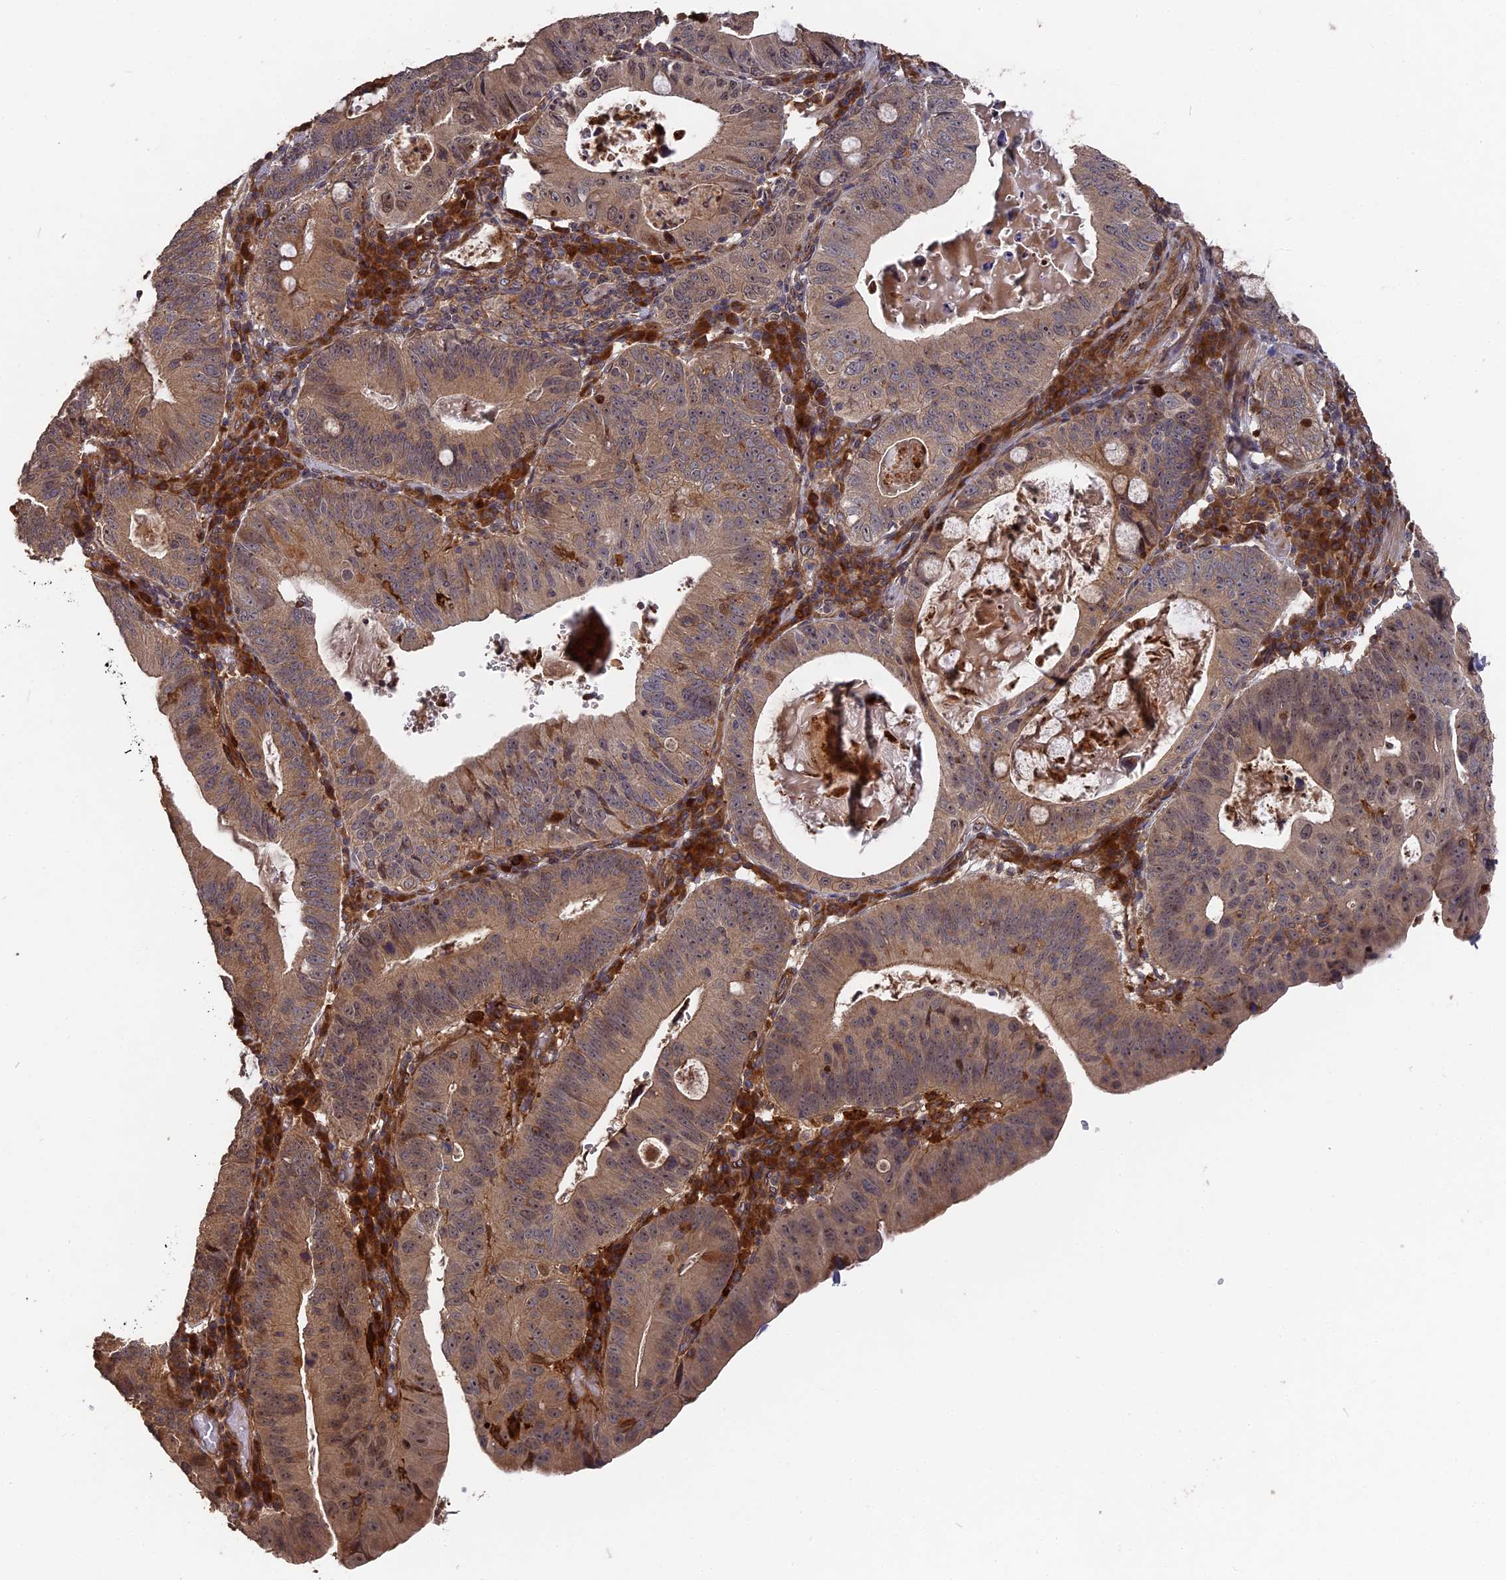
{"staining": {"intensity": "moderate", "quantity": ">75%", "location": "cytoplasmic/membranous"}, "tissue": "stomach cancer", "cell_type": "Tumor cells", "image_type": "cancer", "snomed": [{"axis": "morphology", "description": "Adenocarcinoma, NOS"}, {"axis": "topography", "description": "Stomach"}], "caption": "High-magnification brightfield microscopy of stomach cancer (adenocarcinoma) stained with DAB (brown) and counterstained with hematoxylin (blue). tumor cells exhibit moderate cytoplasmic/membranous expression is identified in approximately>75% of cells.", "gene": "DEF8", "patient": {"sex": "male", "age": 59}}